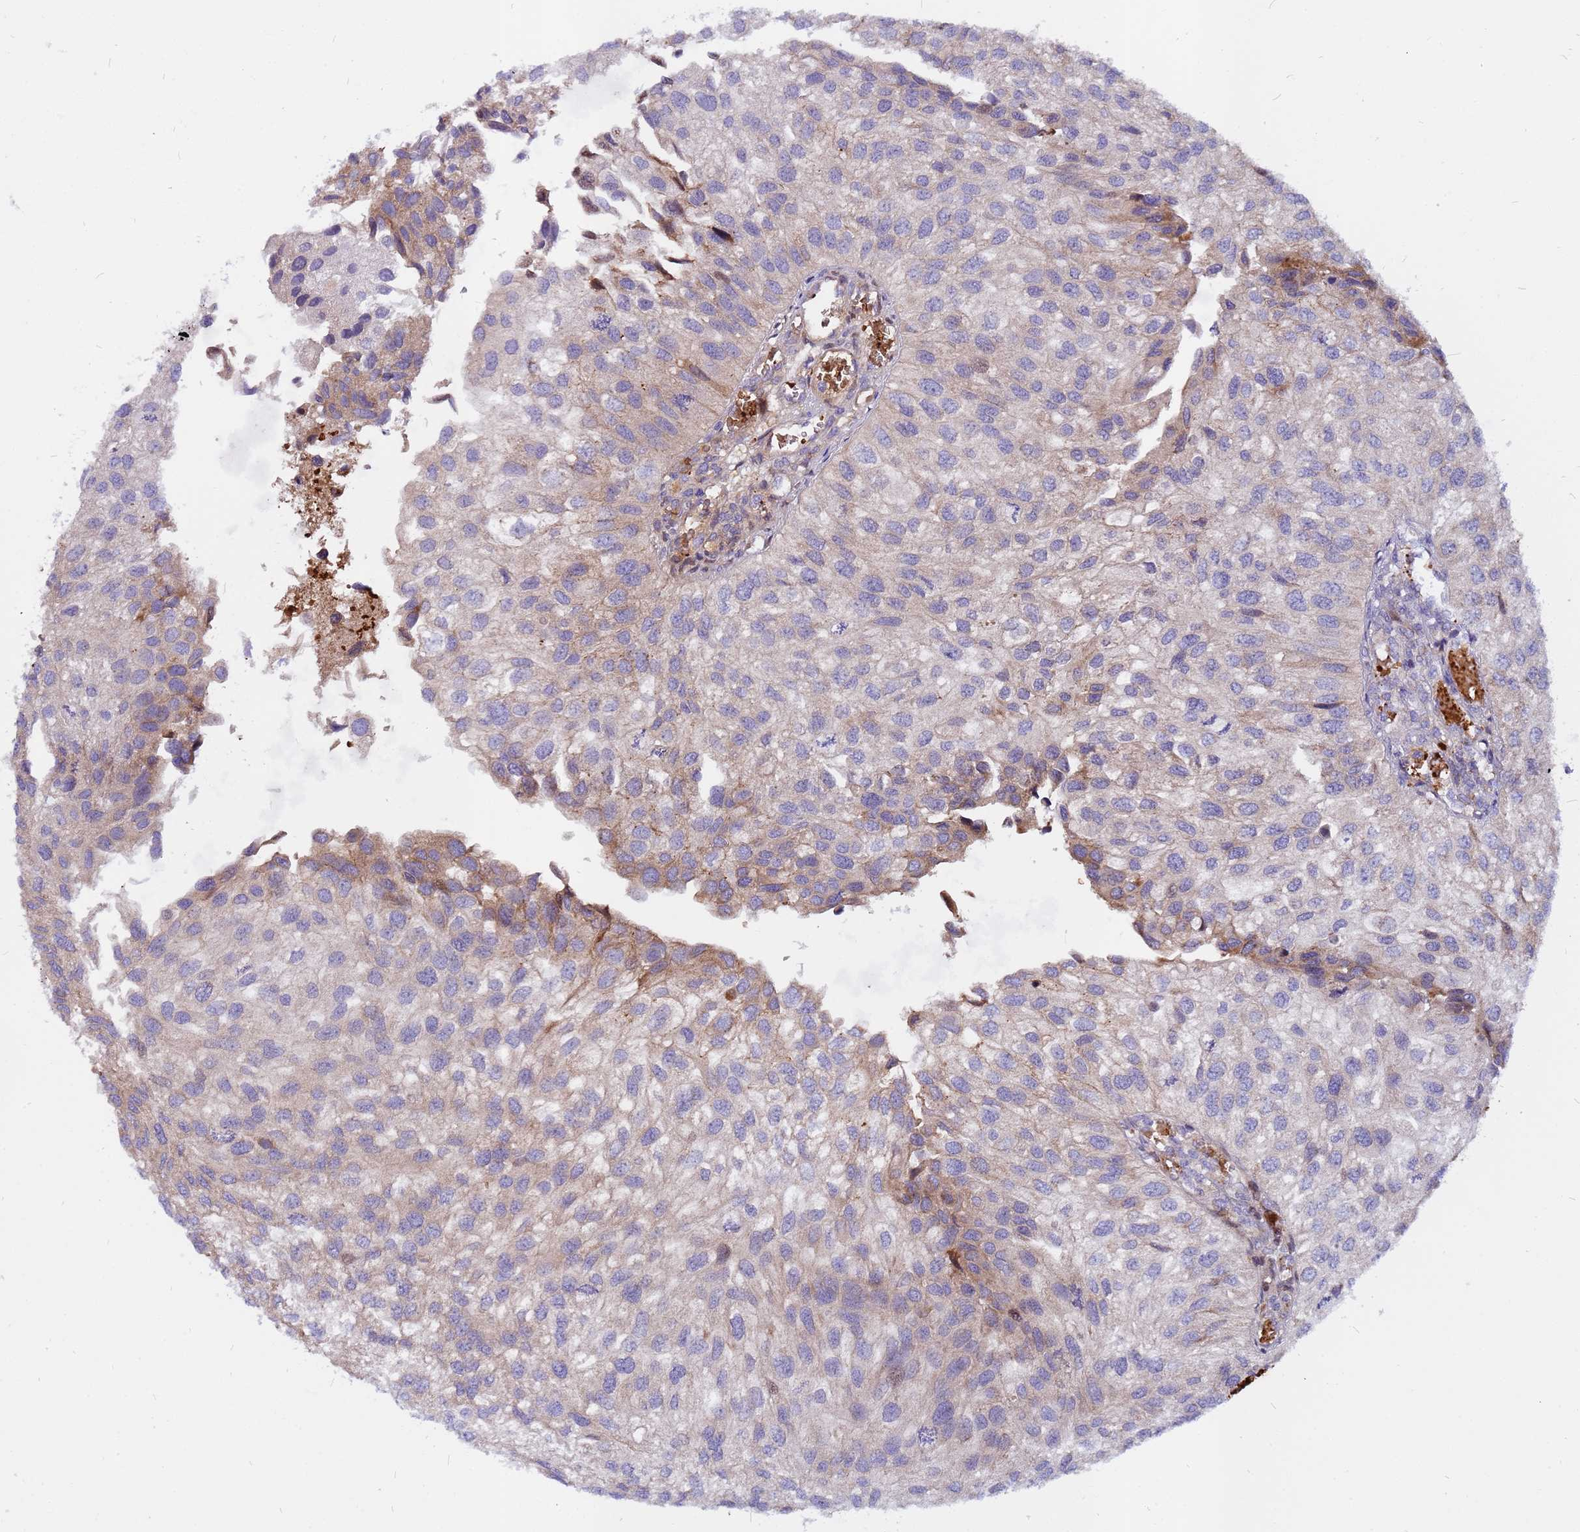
{"staining": {"intensity": "weak", "quantity": "<25%", "location": "cytoplasmic/membranous,nuclear"}, "tissue": "urothelial cancer", "cell_type": "Tumor cells", "image_type": "cancer", "snomed": [{"axis": "morphology", "description": "Urothelial carcinoma, Low grade"}, {"axis": "topography", "description": "Urinary bladder"}], "caption": "IHC of human urothelial carcinoma (low-grade) shows no positivity in tumor cells.", "gene": "ZNF669", "patient": {"sex": "female", "age": 89}}